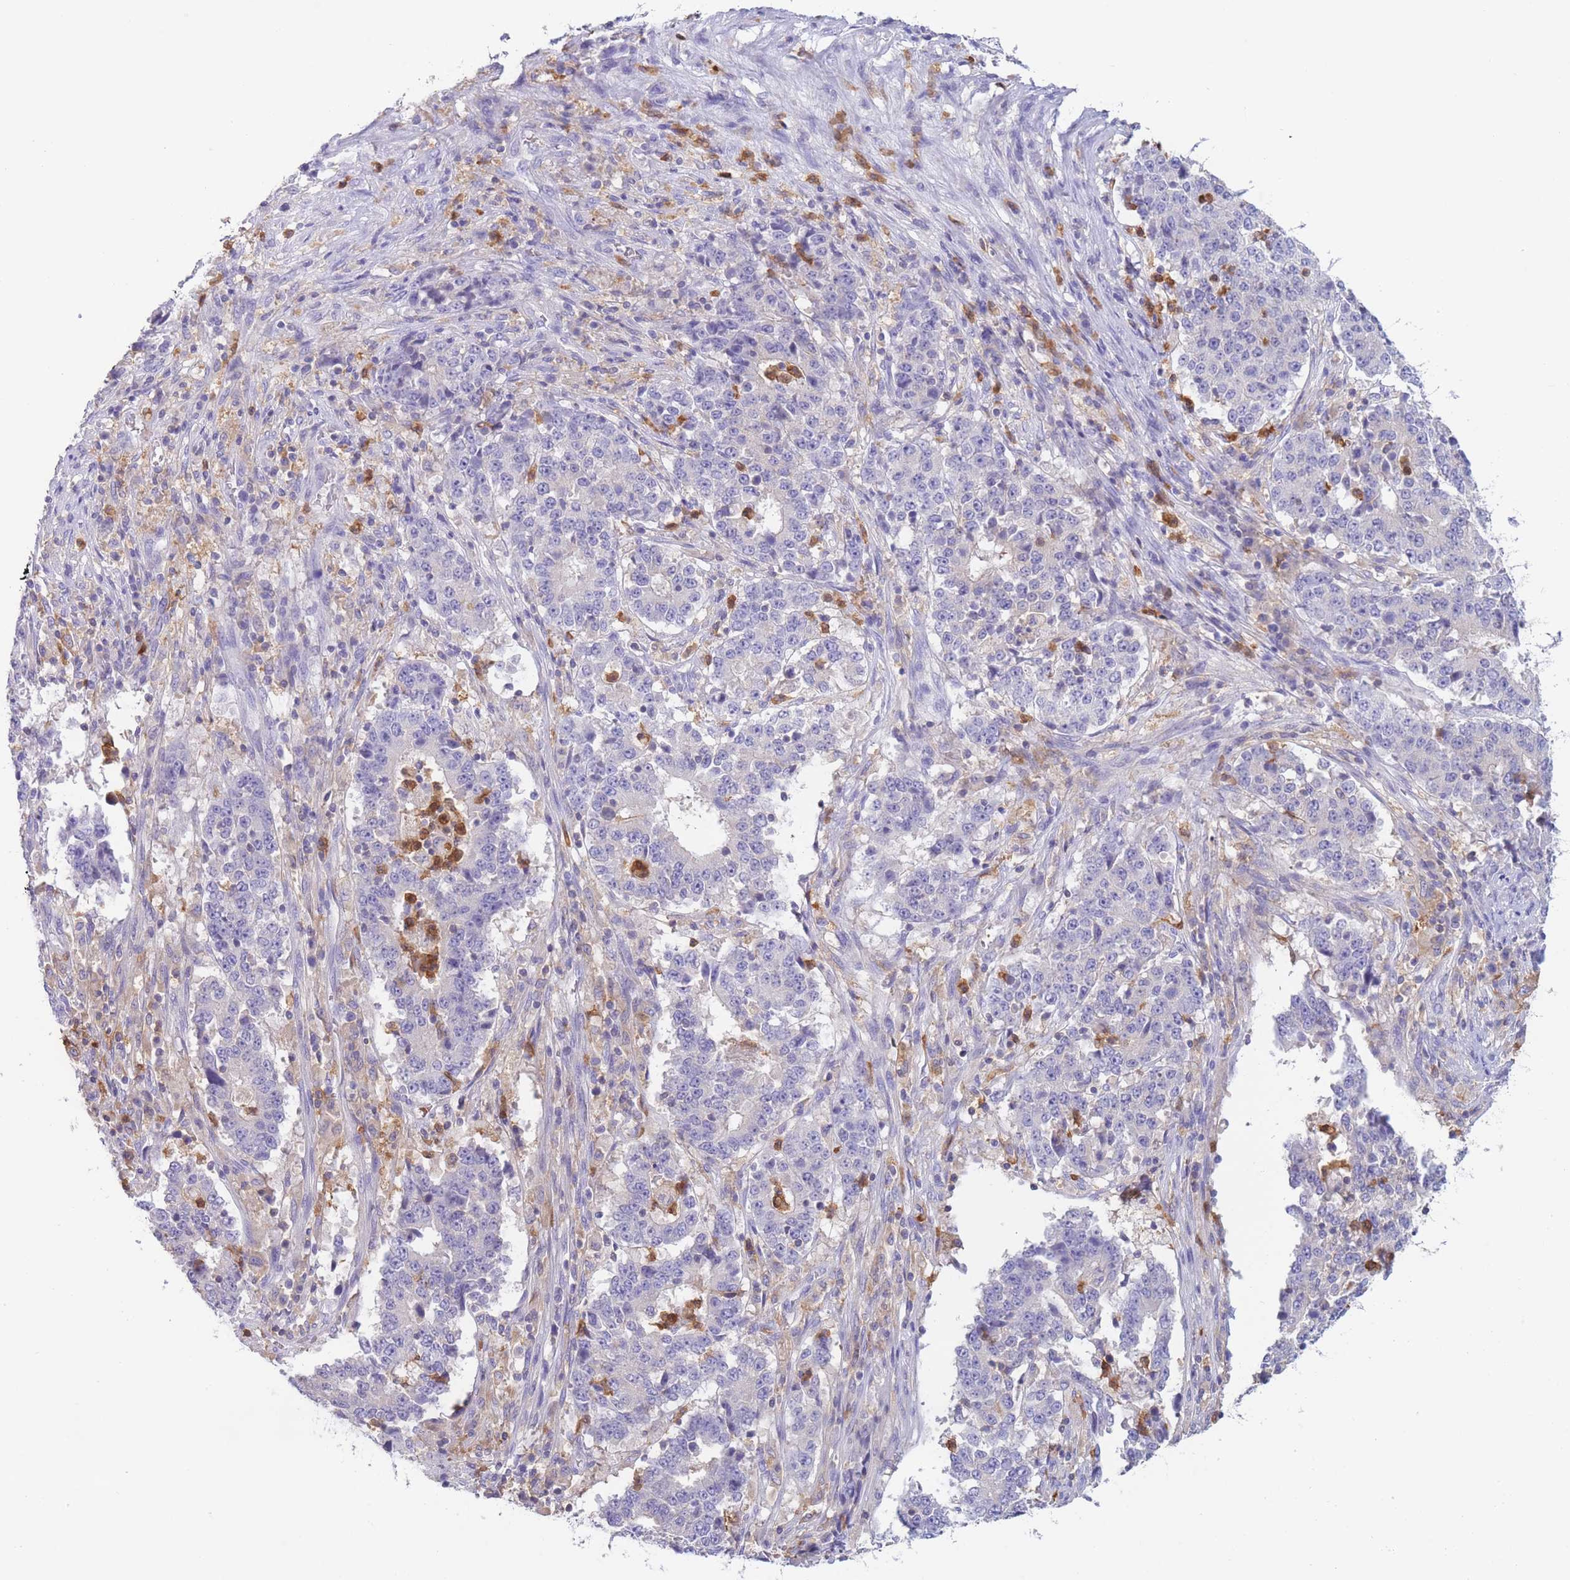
{"staining": {"intensity": "negative", "quantity": "none", "location": "none"}, "tissue": "stomach cancer", "cell_type": "Tumor cells", "image_type": "cancer", "snomed": [{"axis": "morphology", "description": "Adenocarcinoma, NOS"}, {"axis": "topography", "description": "Stomach"}], "caption": "A photomicrograph of stomach adenocarcinoma stained for a protein displays no brown staining in tumor cells.", "gene": "ST3GAL4", "patient": {"sex": "male", "age": 59}}